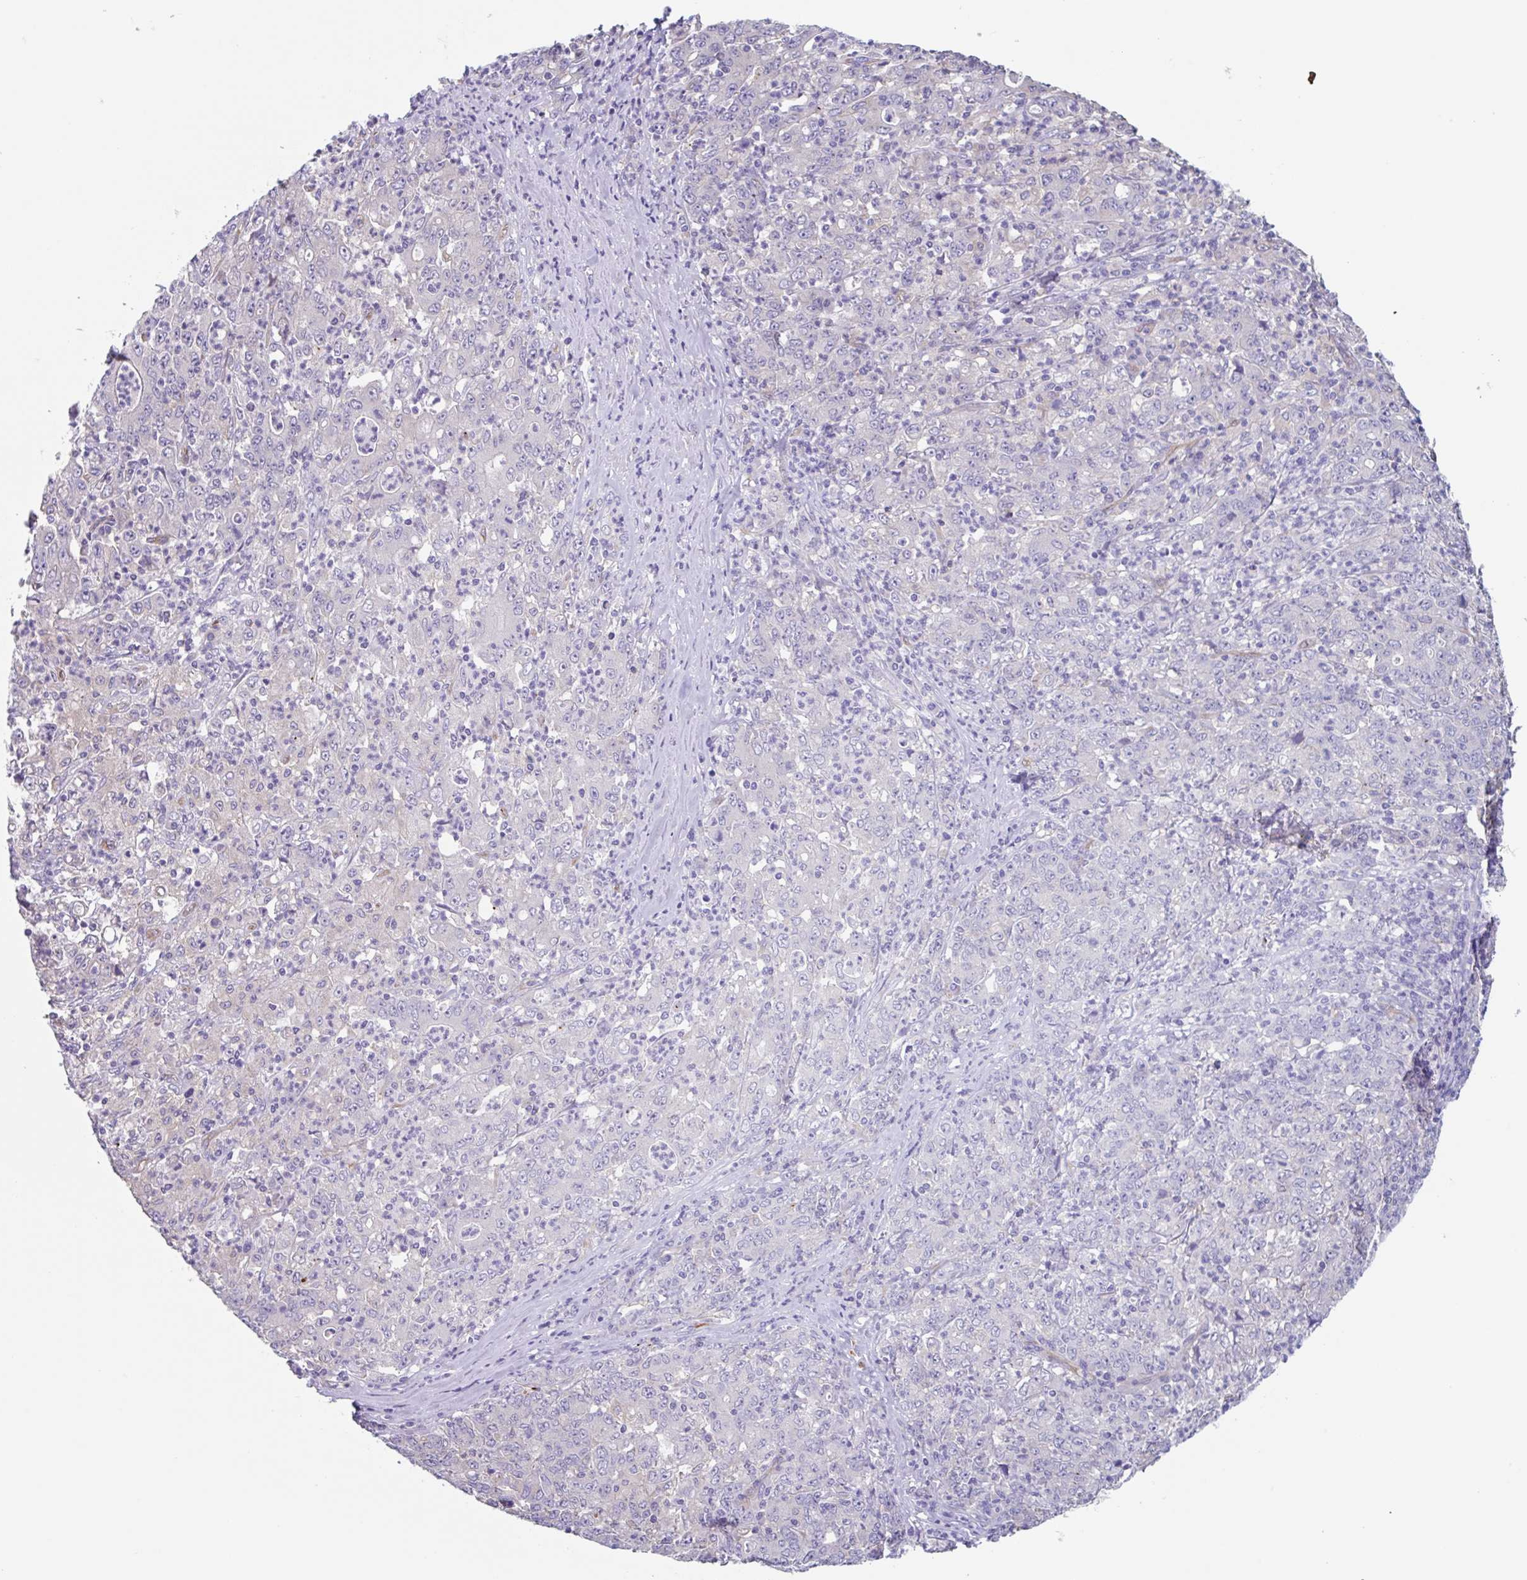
{"staining": {"intensity": "negative", "quantity": "none", "location": "none"}, "tissue": "stomach cancer", "cell_type": "Tumor cells", "image_type": "cancer", "snomed": [{"axis": "morphology", "description": "Adenocarcinoma, NOS"}, {"axis": "topography", "description": "Stomach, lower"}], "caption": "Immunohistochemistry (IHC) photomicrograph of stomach cancer (adenocarcinoma) stained for a protein (brown), which reveals no expression in tumor cells.", "gene": "EHD4", "patient": {"sex": "female", "age": 71}}